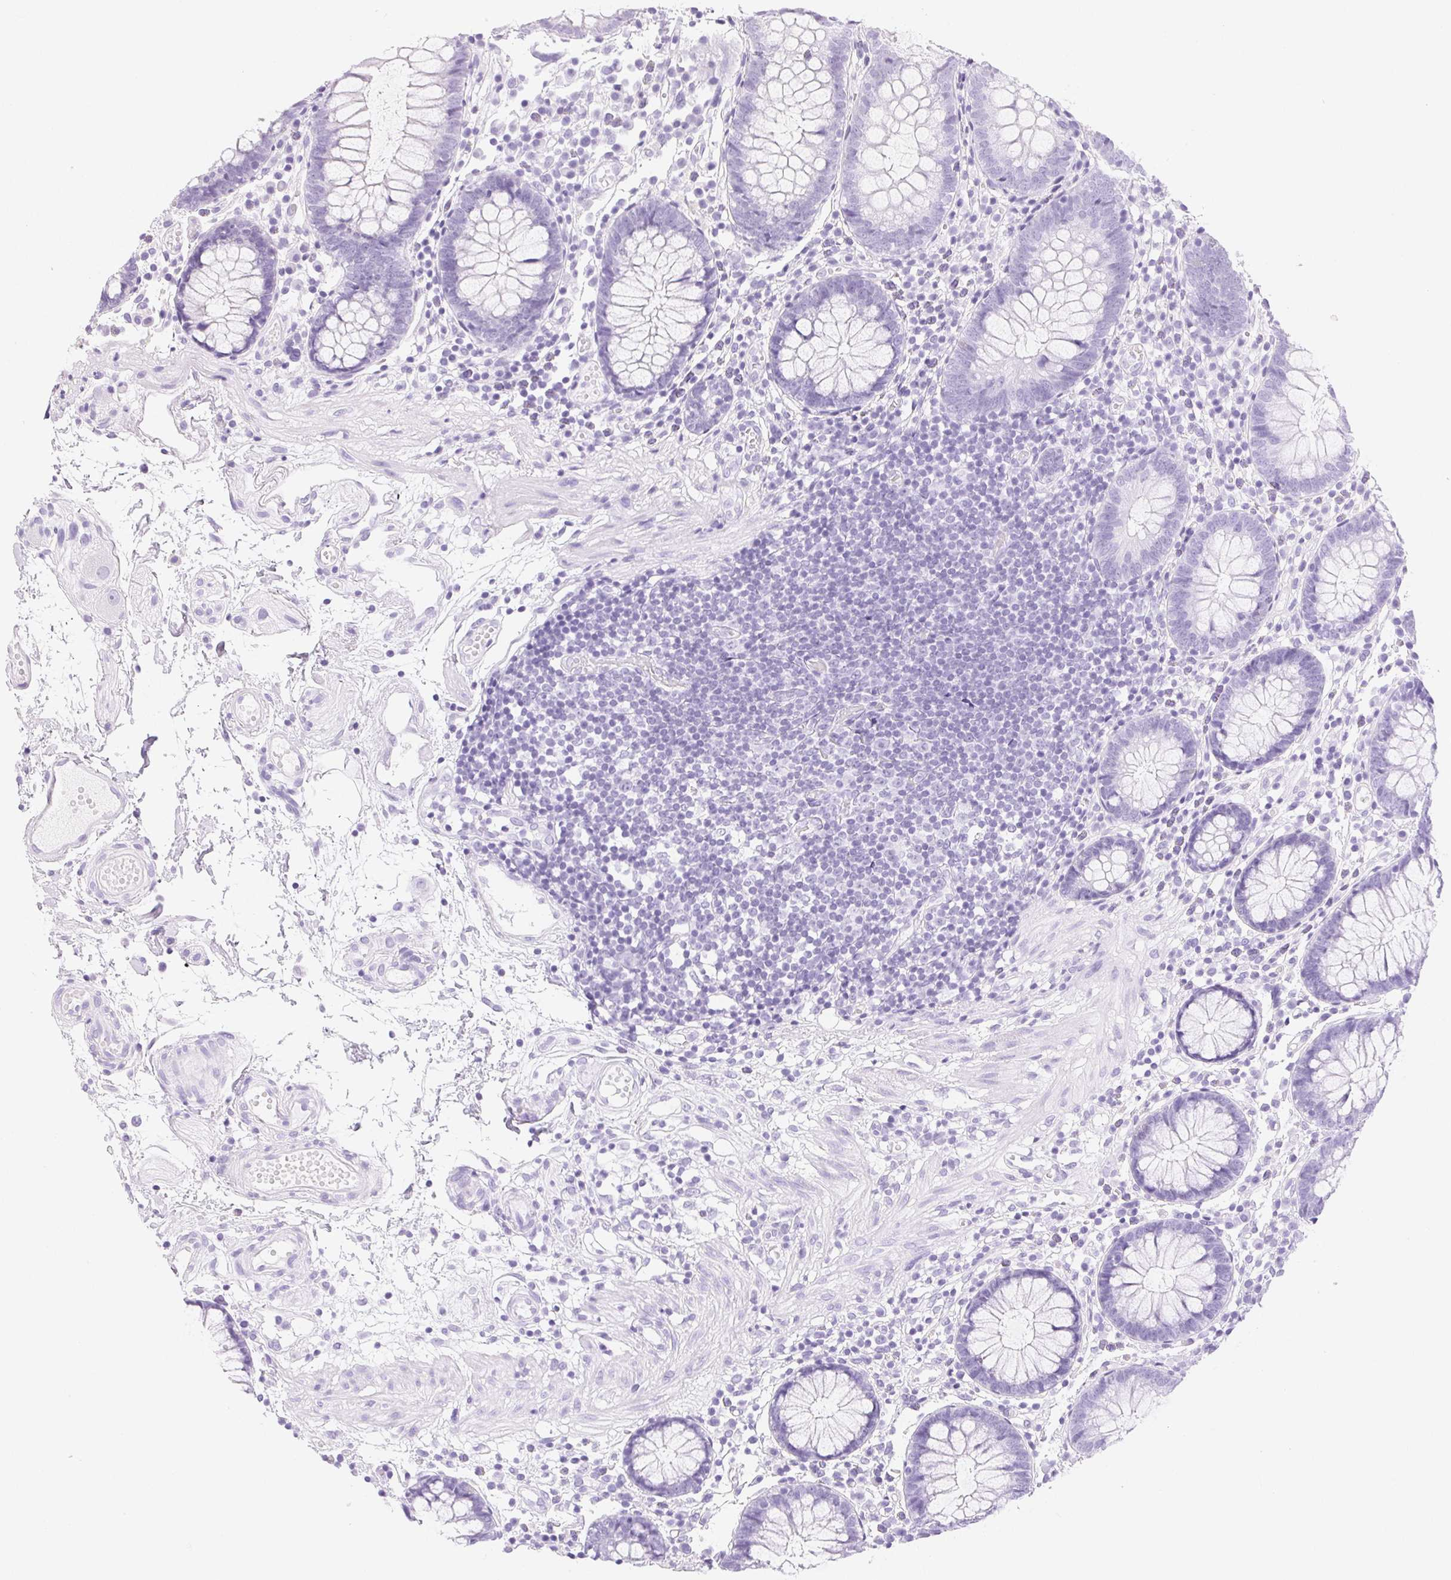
{"staining": {"intensity": "negative", "quantity": "none", "location": "none"}, "tissue": "colon", "cell_type": "Endothelial cells", "image_type": "normal", "snomed": [{"axis": "morphology", "description": "Normal tissue, NOS"}, {"axis": "morphology", "description": "Adenocarcinoma, NOS"}, {"axis": "topography", "description": "Colon"}], "caption": "Endothelial cells are negative for protein expression in benign human colon. (Stains: DAB immunohistochemistry with hematoxylin counter stain, Microscopy: brightfield microscopy at high magnification).", "gene": "CLDN16", "patient": {"sex": "male", "age": 83}}